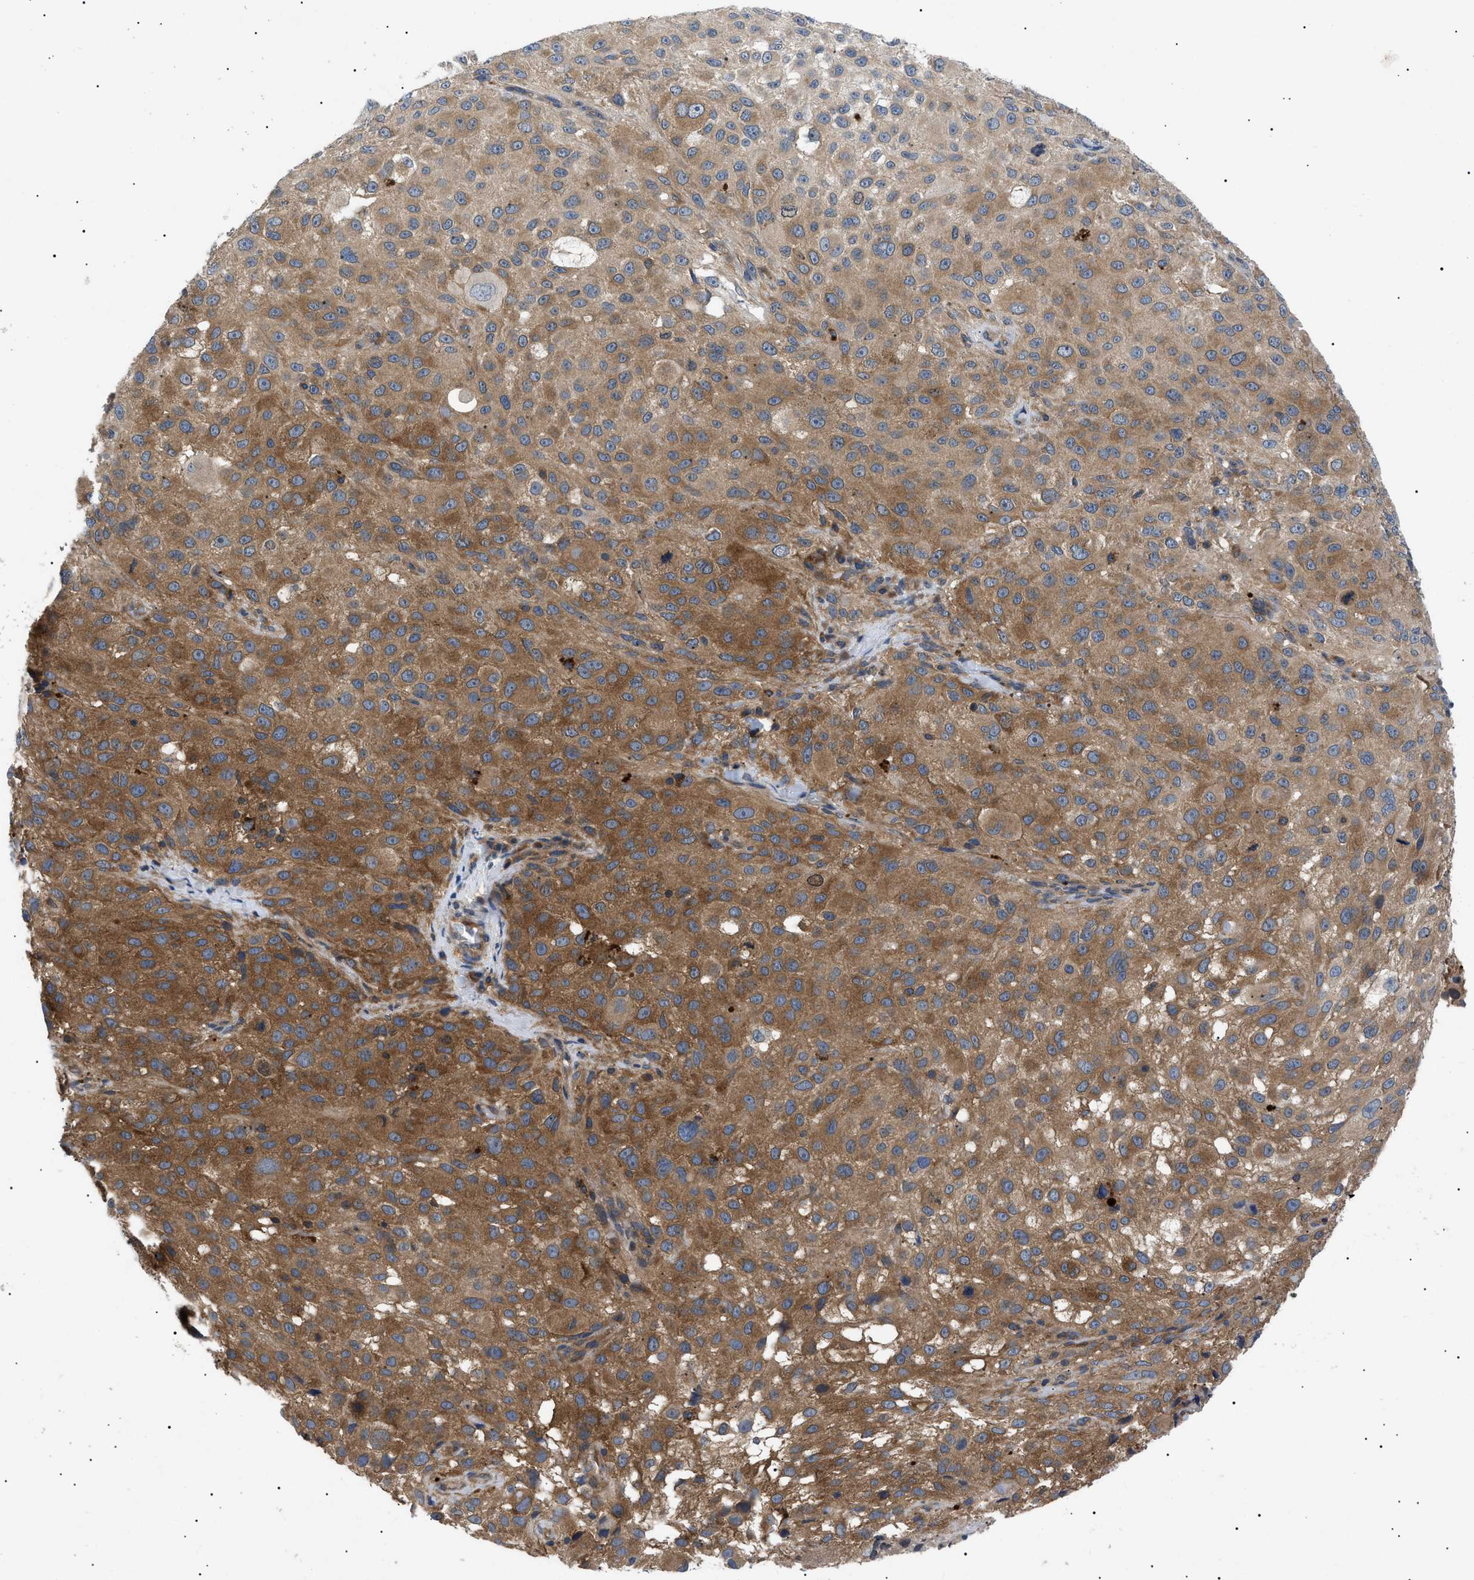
{"staining": {"intensity": "moderate", "quantity": ">75%", "location": "cytoplasmic/membranous"}, "tissue": "melanoma", "cell_type": "Tumor cells", "image_type": "cancer", "snomed": [{"axis": "morphology", "description": "Necrosis, NOS"}, {"axis": "morphology", "description": "Malignant melanoma, NOS"}, {"axis": "topography", "description": "Skin"}], "caption": "Protein analysis of melanoma tissue shows moderate cytoplasmic/membranous staining in about >75% of tumor cells.", "gene": "RIPK1", "patient": {"sex": "female", "age": 87}}